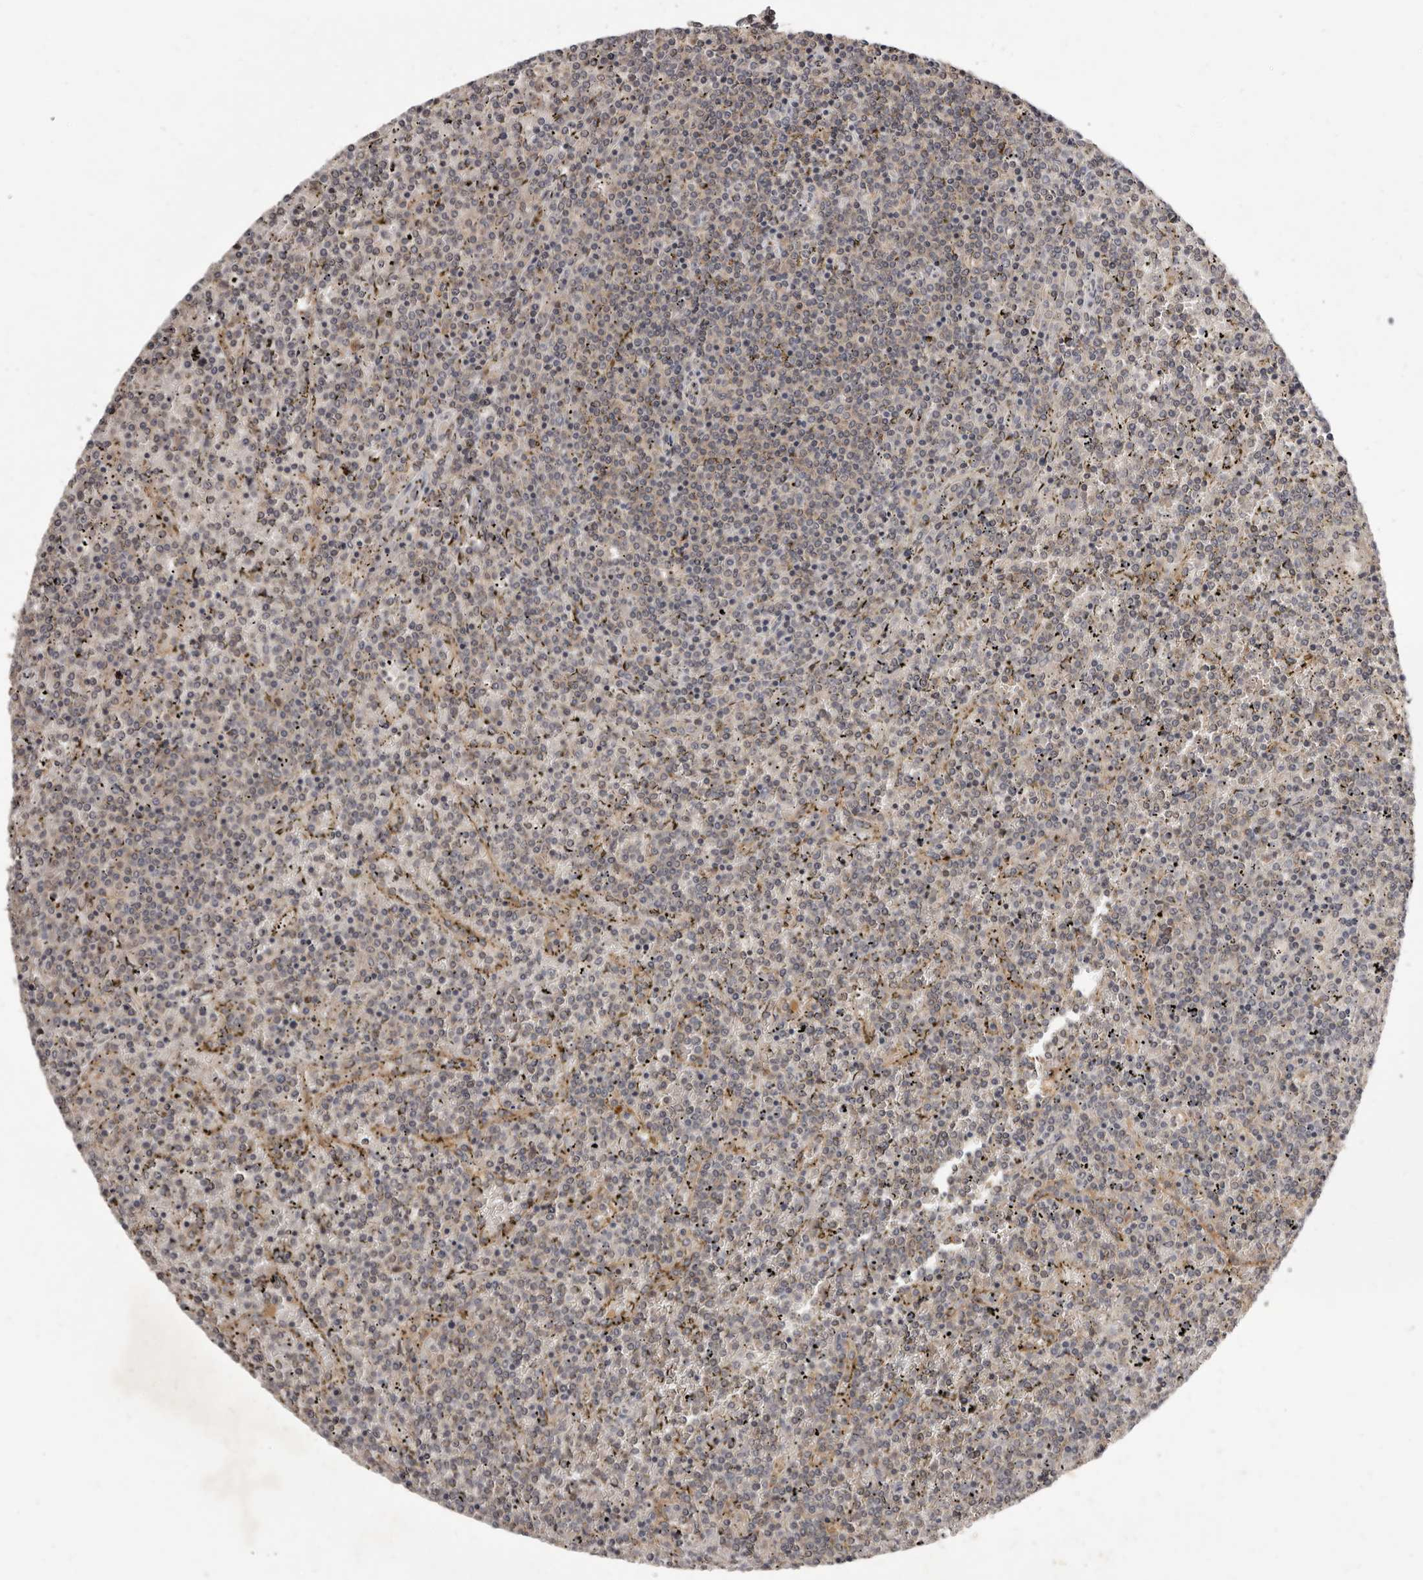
{"staining": {"intensity": "weak", "quantity": "<25%", "location": "cytoplasmic/membranous"}, "tissue": "lymphoma", "cell_type": "Tumor cells", "image_type": "cancer", "snomed": [{"axis": "morphology", "description": "Malignant lymphoma, non-Hodgkin's type, Low grade"}, {"axis": "topography", "description": "Spleen"}], "caption": "An image of human low-grade malignant lymphoma, non-Hodgkin's type is negative for staining in tumor cells.", "gene": "INAVA", "patient": {"sex": "female", "age": 19}}